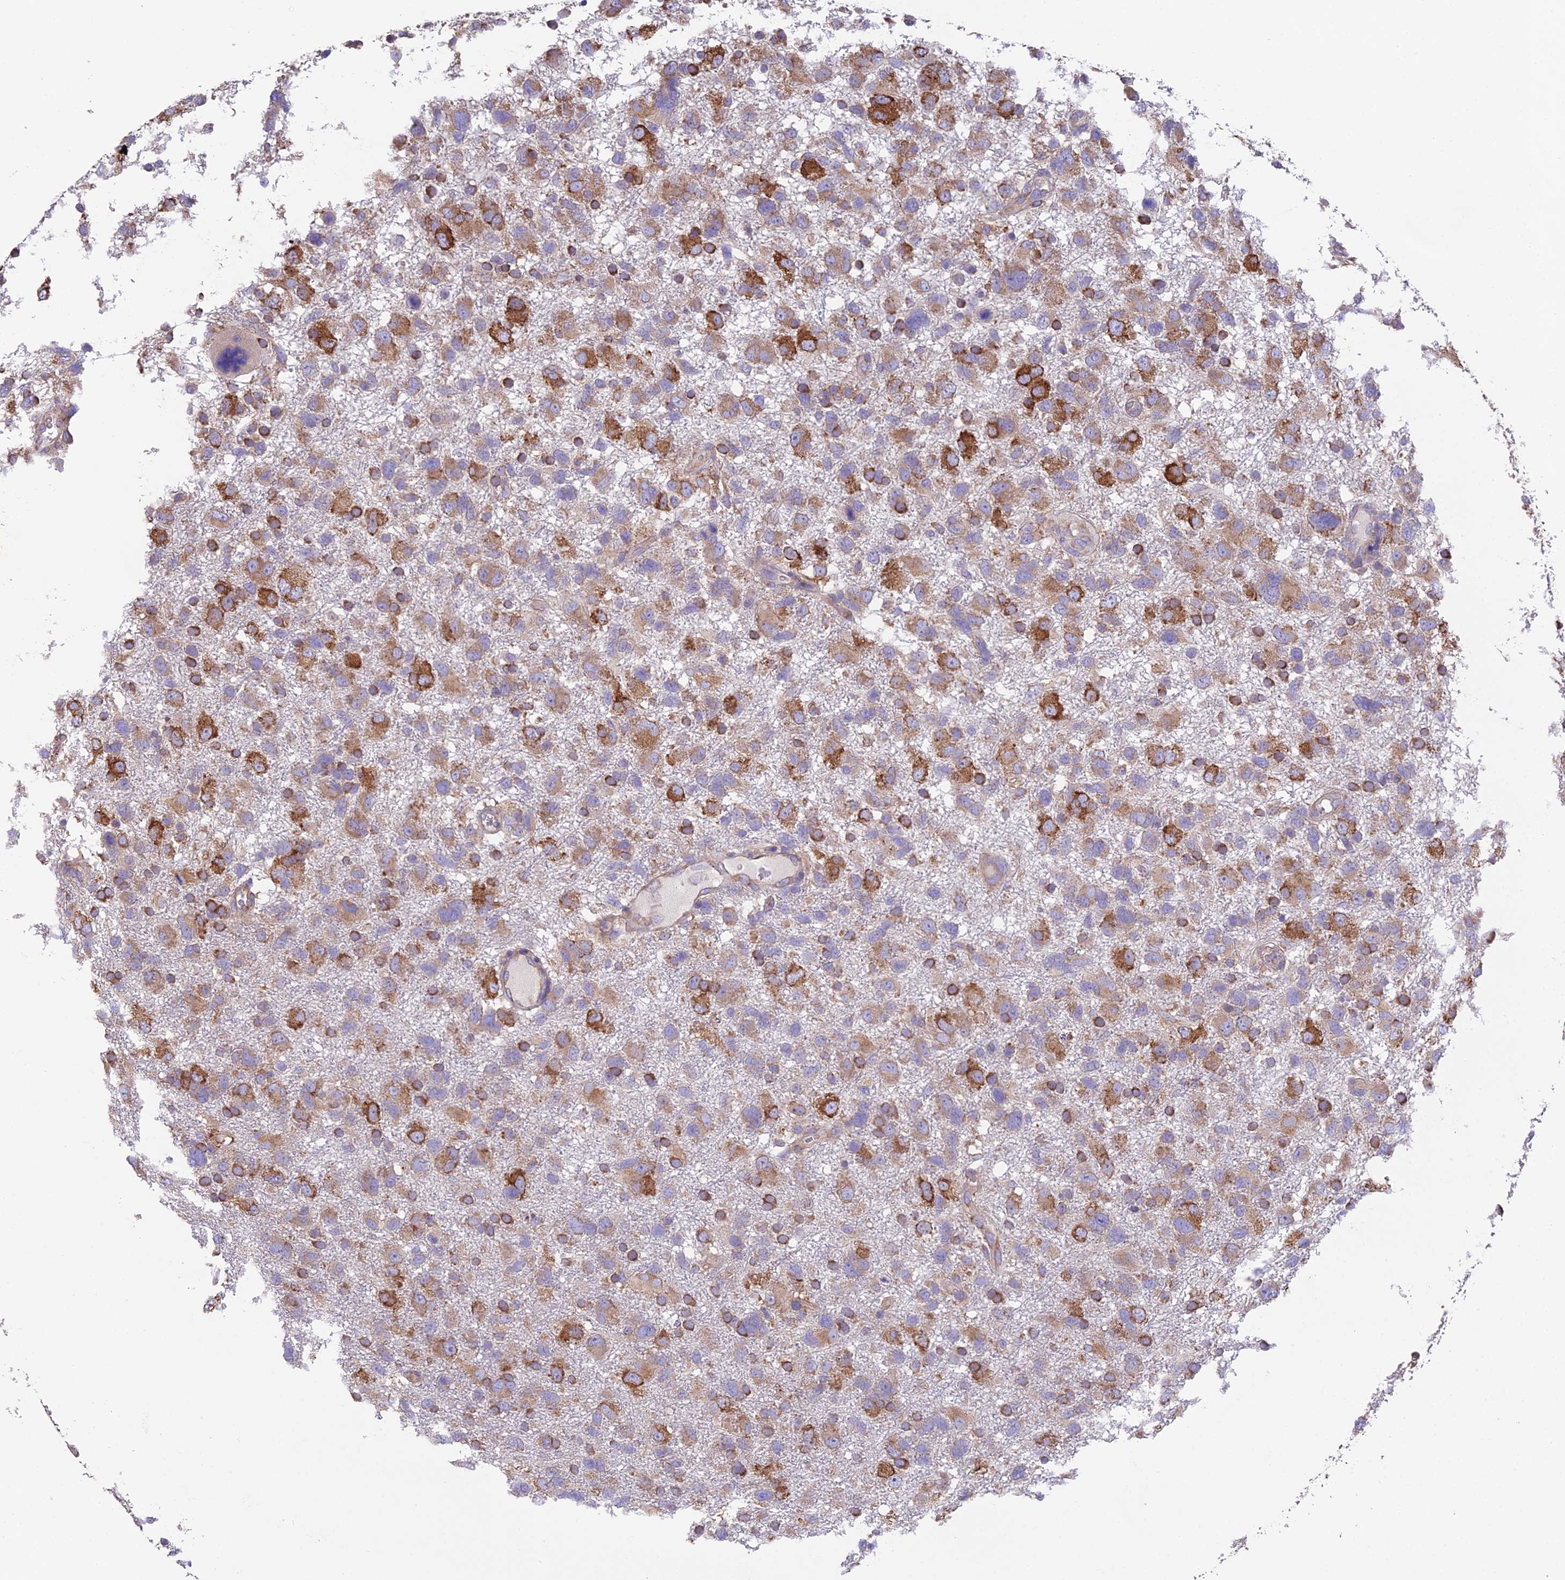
{"staining": {"intensity": "strong", "quantity": ">75%", "location": "cytoplasmic/membranous"}, "tissue": "glioma", "cell_type": "Tumor cells", "image_type": "cancer", "snomed": [{"axis": "morphology", "description": "Glioma, malignant, High grade"}, {"axis": "topography", "description": "Brain"}], "caption": "Tumor cells exhibit strong cytoplasmic/membranous staining in approximately >75% of cells in glioma.", "gene": "BLOC1S4", "patient": {"sex": "male", "age": 61}}